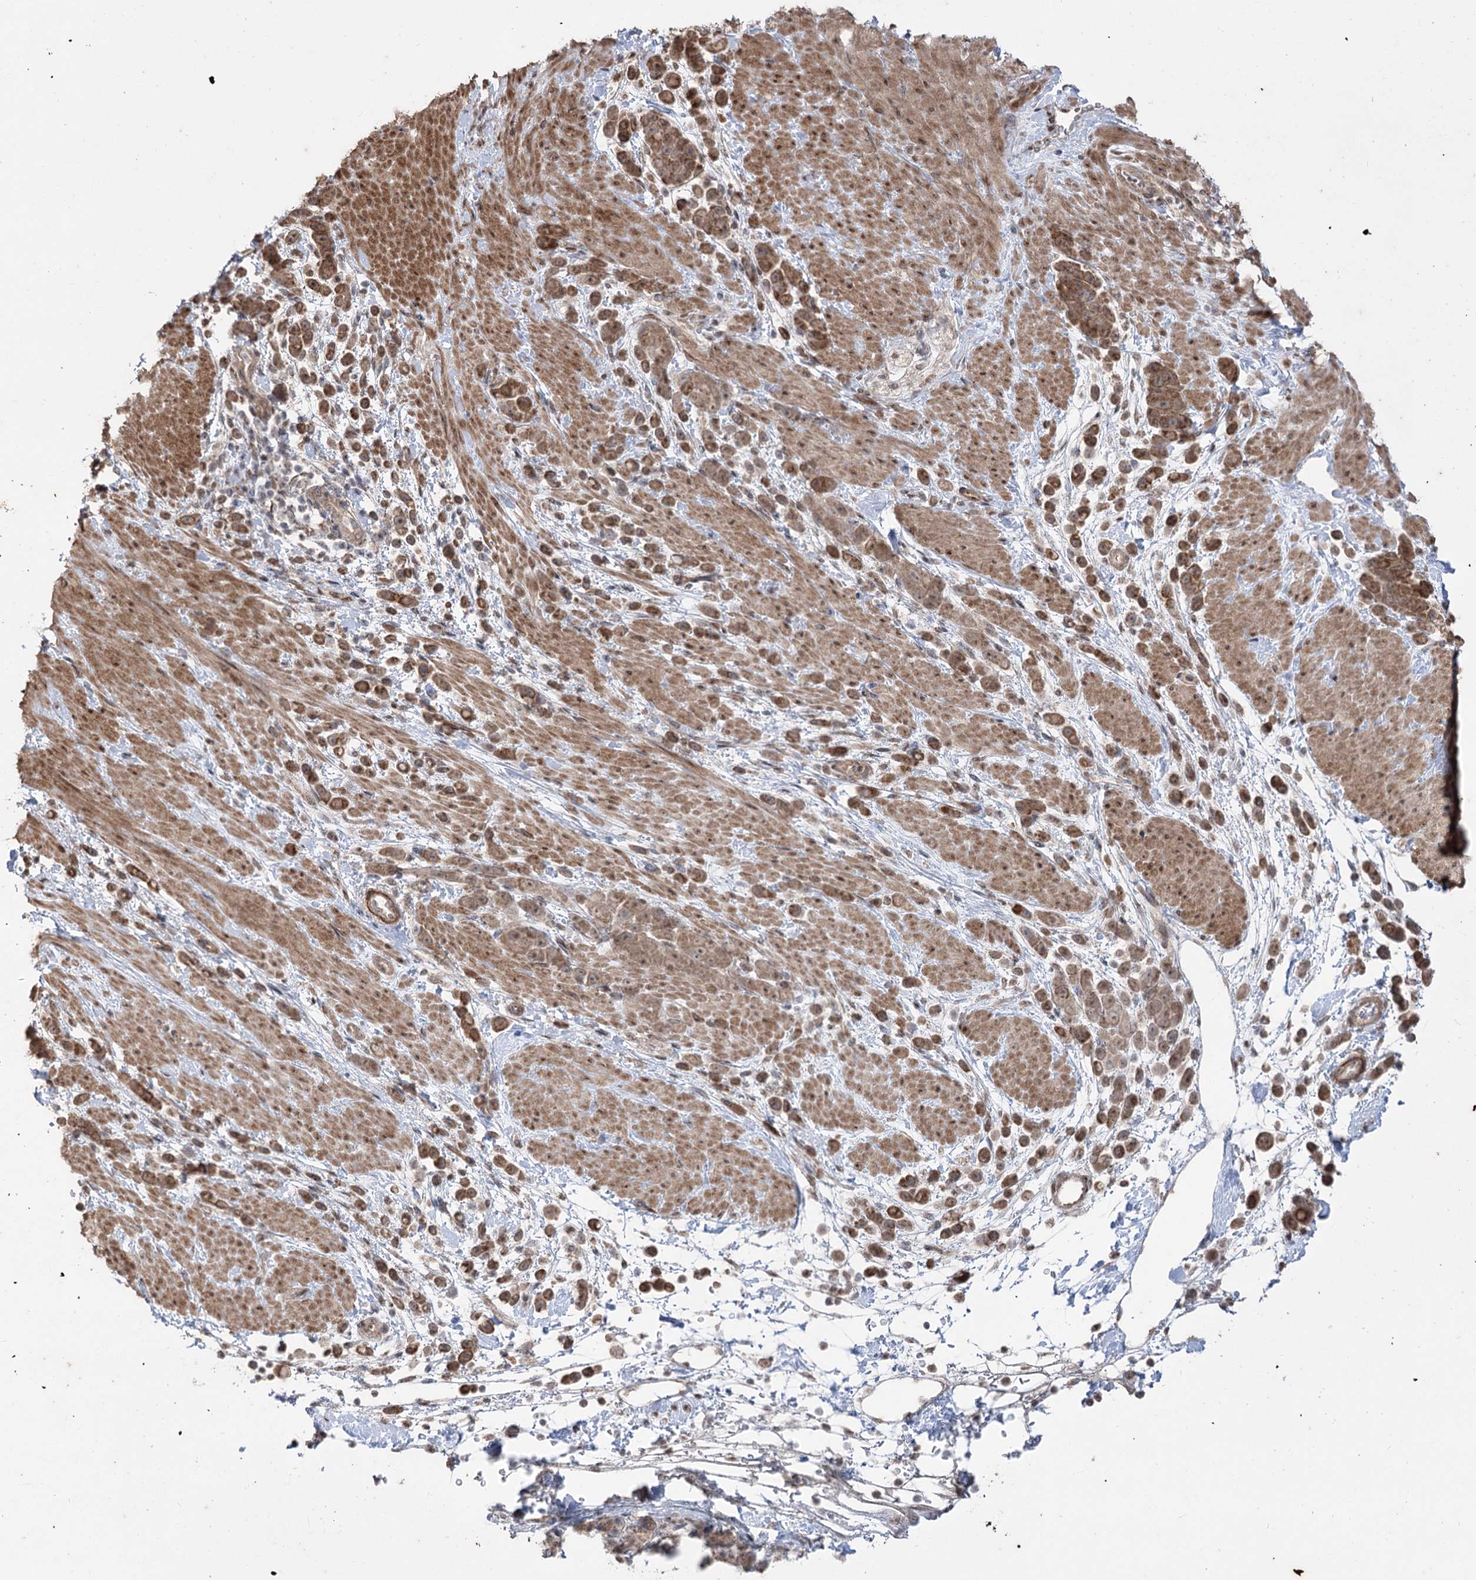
{"staining": {"intensity": "strong", "quantity": ">75%", "location": "cytoplasmic/membranous"}, "tissue": "pancreatic cancer", "cell_type": "Tumor cells", "image_type": "cancer", "snomed": [{"axis": "morphology", "description": "Normal tissue, NOS"}, {"axis": "morphology", "description": "Adenocarcinoma, NOS"}, {"axis": "topography", "description": "Pancreas"}], "caption": "Immunohistochemical staining of human pancreatic cancer demonstrates strong cytoplasmic/membranous protein positivity in about >75% of tumor cells. (IHC, brightfield microscopy, high magnification).", "gene": "ZSCAN23", "patient": {"sex": "female", "age": 64}}